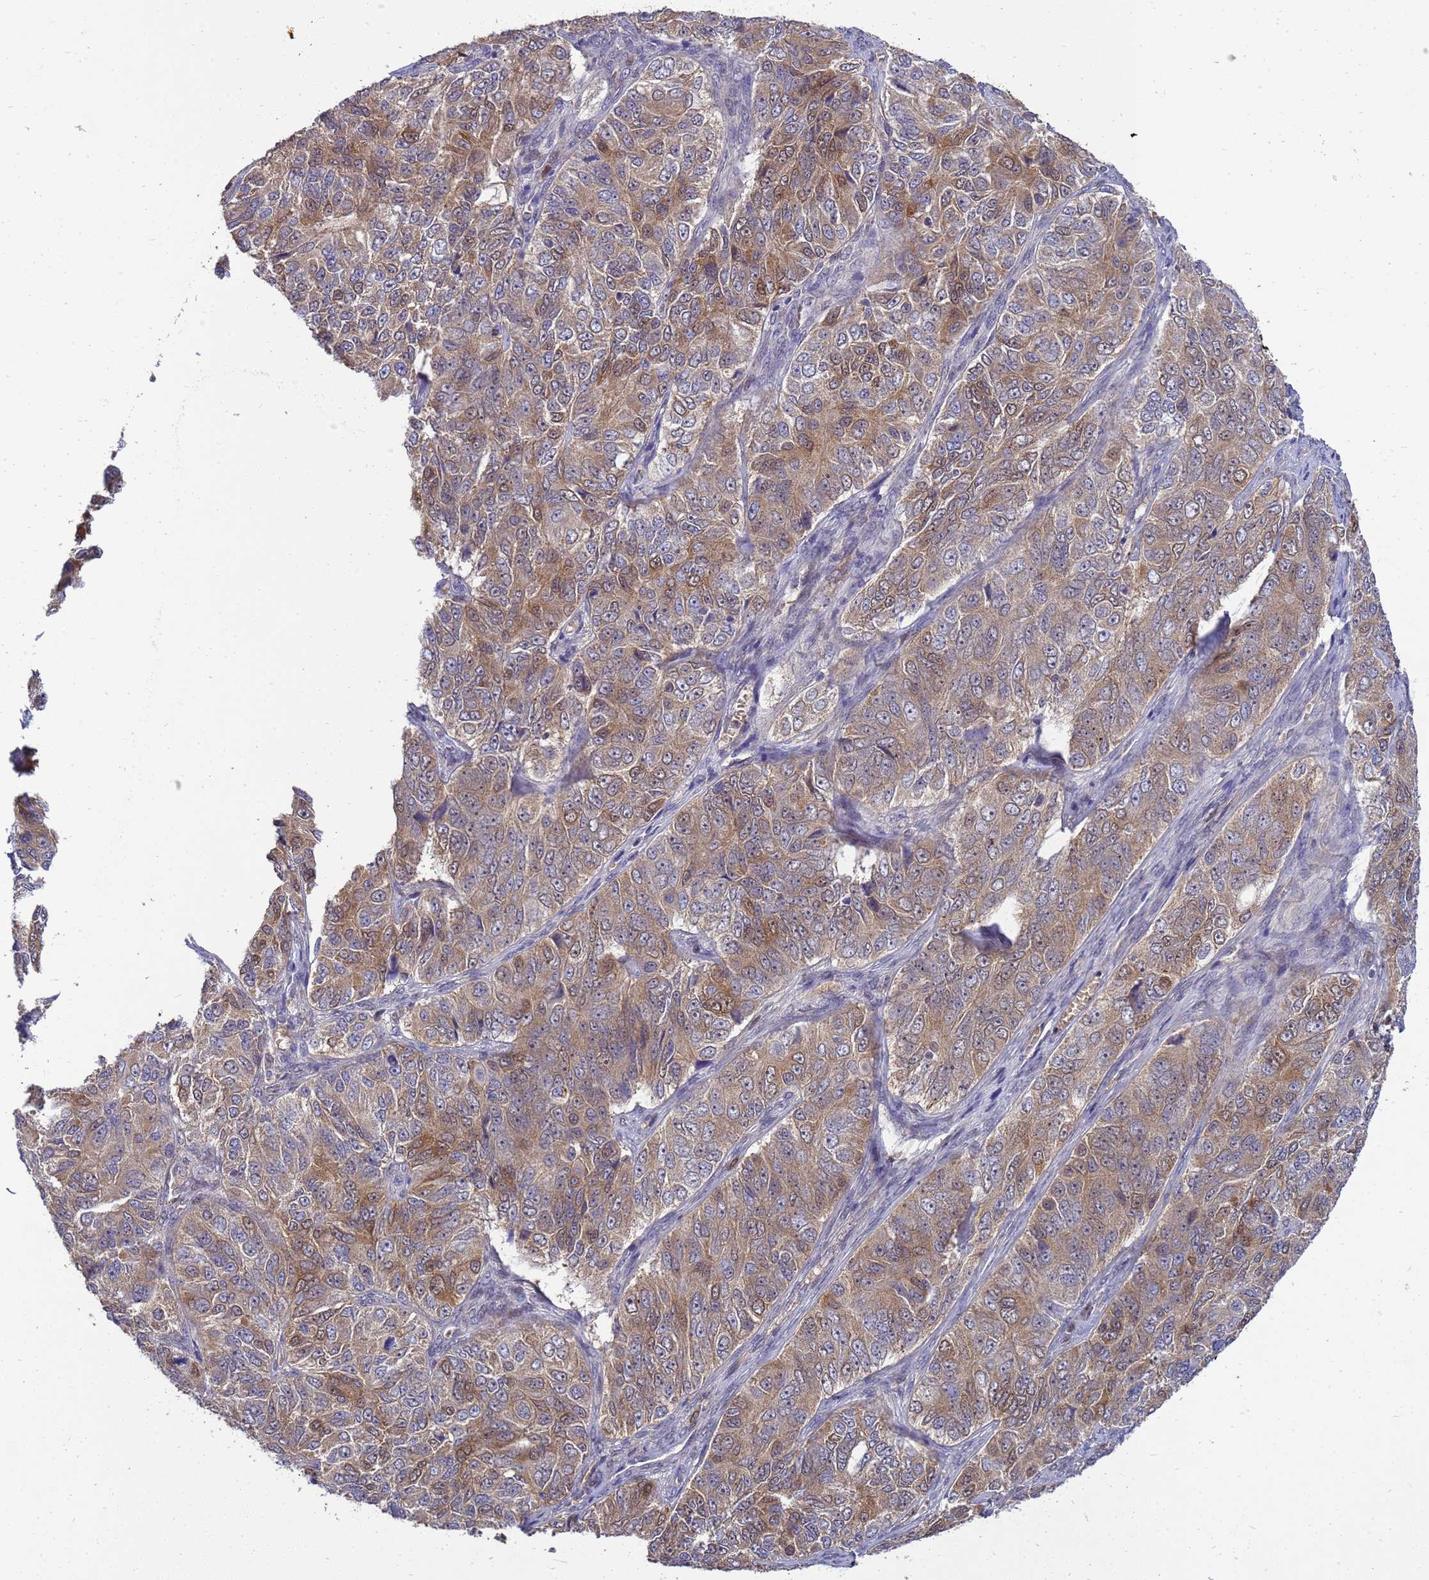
{"staining": {"intensity": "moderate", "quantity": "25%-75%", "location": "cytoplasmic/membranous,nuclear"}, "tissue": "ovarian cancer", "cell_type": "Tumor cells", "image_type": "cancer", "snomed": [{"axis": "morphology", "description": "Carcinoma, endometroid"}, {"axis": "topography", "description": "Ovary"}], "caption": "Moderate cytoplasmic/membranous and nuclear protein staining is identified in approximately 25%-75% of tumor cells in endometroid carcinoma (ovarian). The staining is performed using DAB brown chromogen to label protein expression. The nuclei are counter-stained blue using hematoxylin.", "gene": "EIF4EBP3", "patient": {"sex": "female", "age": 51}}